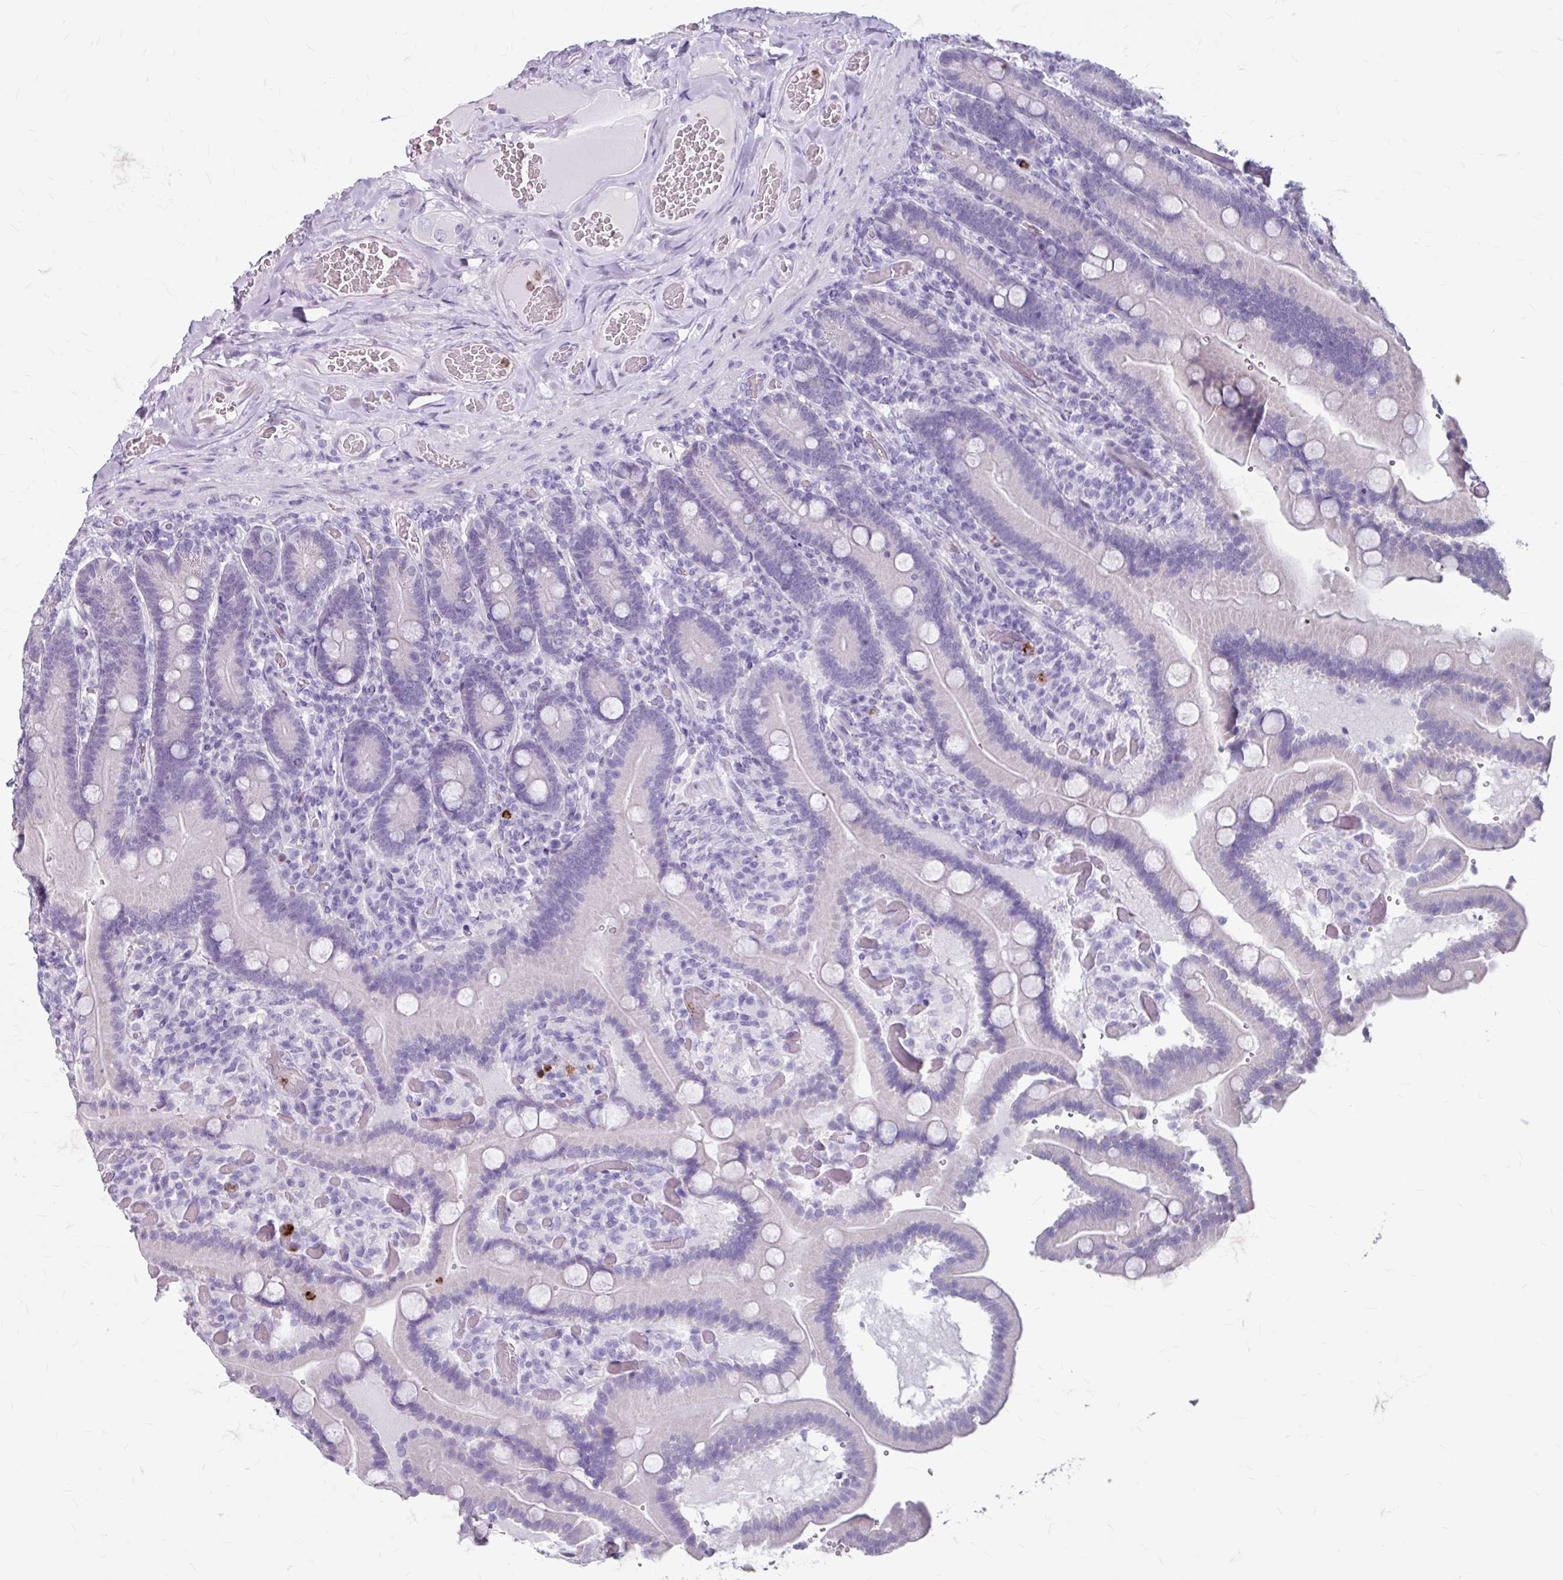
{"staining": {"intensity": "negative", "quantity": "none", "location": "none"}, "tissue": "duodenum", "cell_type": "Glandular cells", "image_type": "normal", "snomed": [{"axis": "morphology", "description": "Normal tissue, NOS"}, {"axis": "topography", "description": "Duodenum"}], "caption": "DAB (3,3'-diaminobenzidine) immunohistochemical staining of normal duodenum reveals no significant expression in glandular cells. (Stains: DAB immunohistochemistry (IHC) with hematoxylin counter stain, Microscopy: brightfield microscopy at high magnification).", "gene": "ANKRD1", "patient": {"sex": "female", "age": 62}}